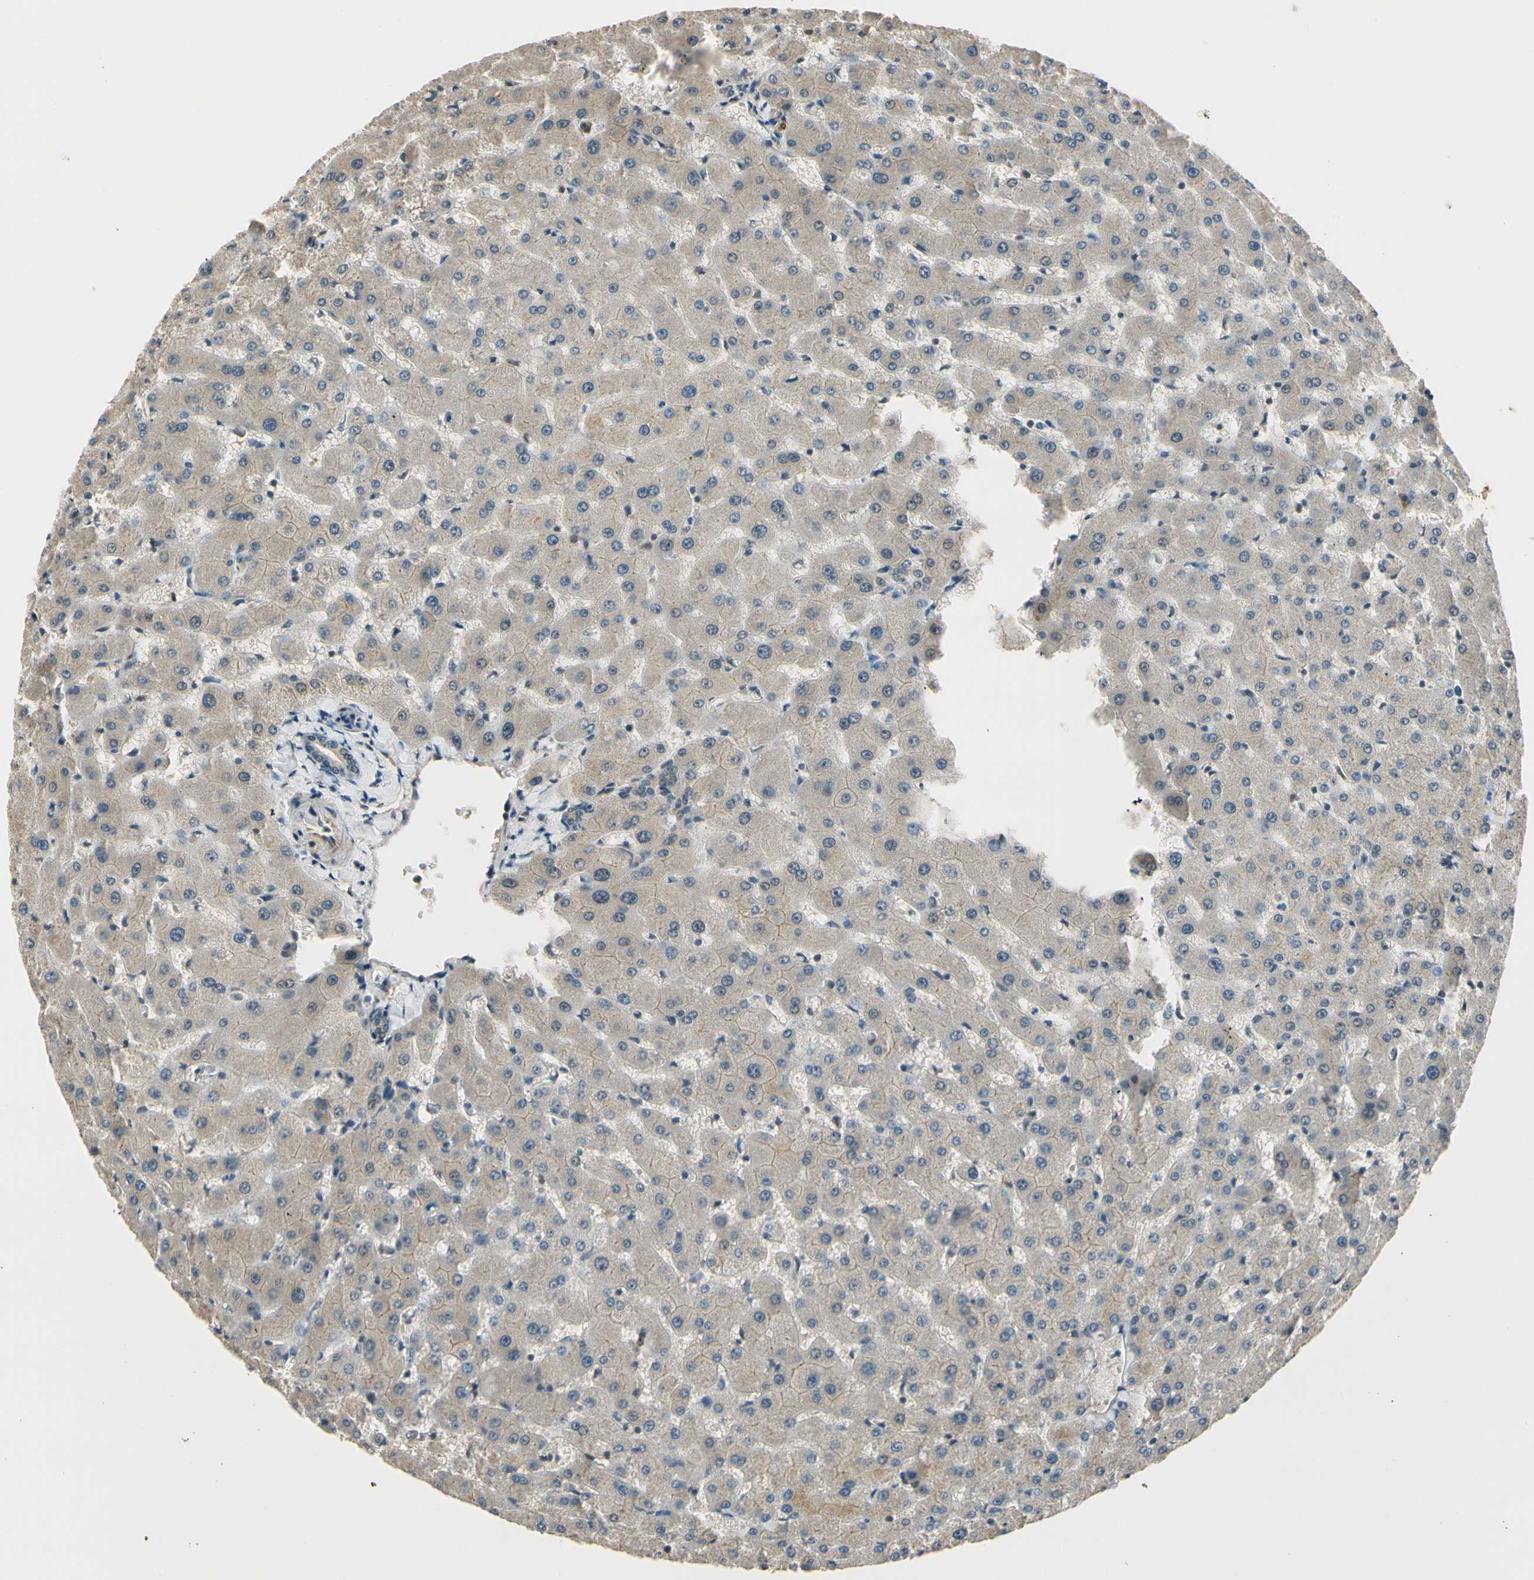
{"staining": {"intensity": "negative", "quantity": "none", "location": "none"}, "tissue": "liver", "cell_type": "Cholangiocytes", "image_type": "normal", "snomed": [{"axis": "morphology", "description": "Normal tissue, NOS"}, {"axis": "topography", "description": "Liver"}], "caption": "DAB immunohistochemical staining of unremarkable human liver displays no significant staining in cholangiocytes. (DAB (3,3'-diaminobenzidine) immunohistochemistry (IHC) with hematoxylin counter stain).", "gene": "MCPH1", "patient": {"sex": "female", "age": 63}}